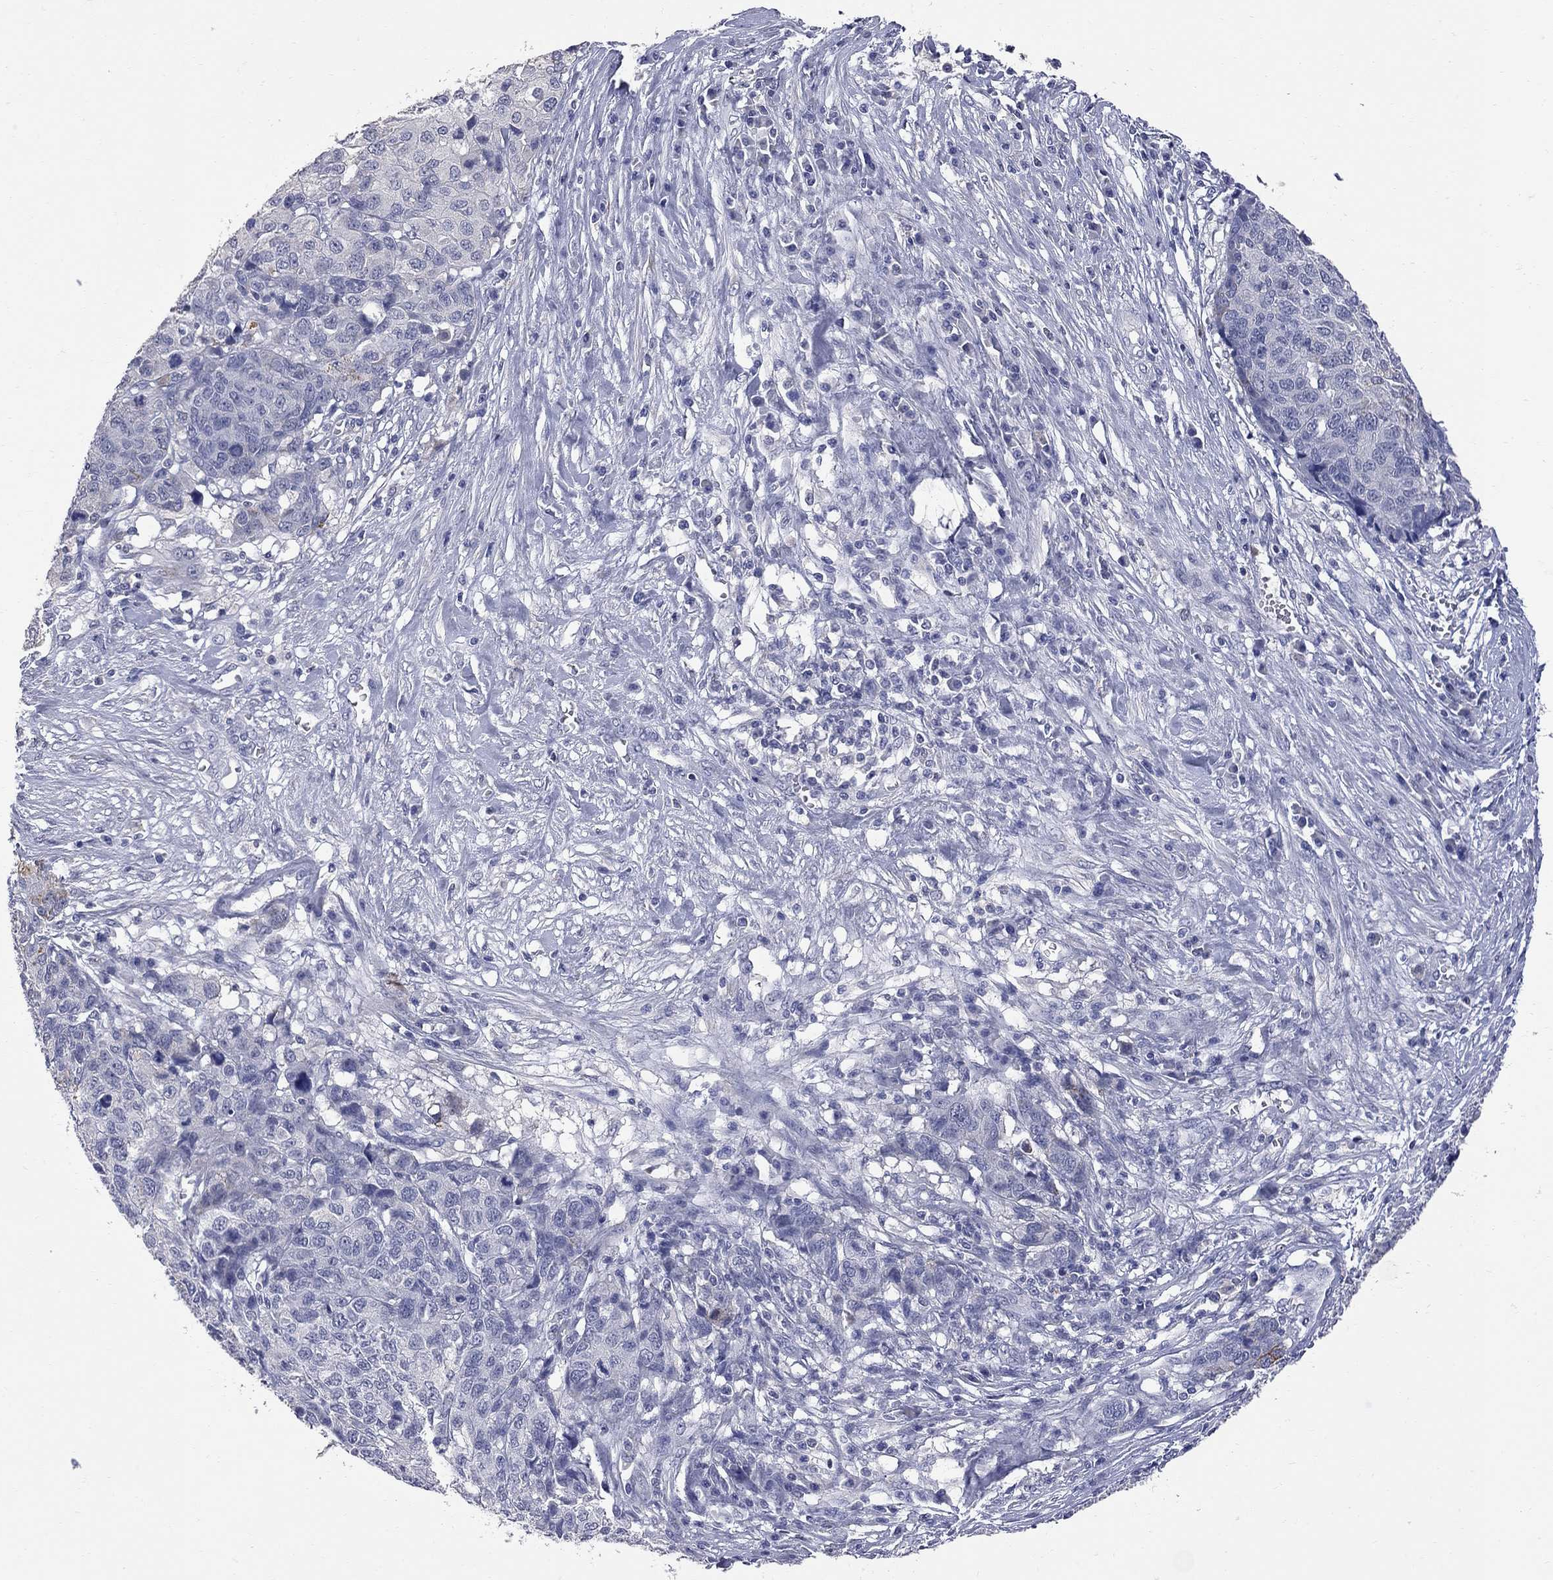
{"staining": {"intensity": "moderate", "quantity": "<25%", "location": "cytoplasmic/membranous"}, "tissue": "ovarian cancer", "cell_type": "Tumor cells", "image_type": "cancer", "snomed": [{"axis": "morphology", "description": "Cystadenocarcinoma, serous, NOS"}, {"axis": "topography", "description": "Ovary"}], "caption": "DAB (3,3'-diaminobenzidine) immunohistochemical staining of human ovarian serous cystadenocarcinoma shows moderate cytoplasmic/membranous protein expression in about <25% of tumor cells.", "gene": "FAM221B", "patient": {"sex": "female", "age": 87}}